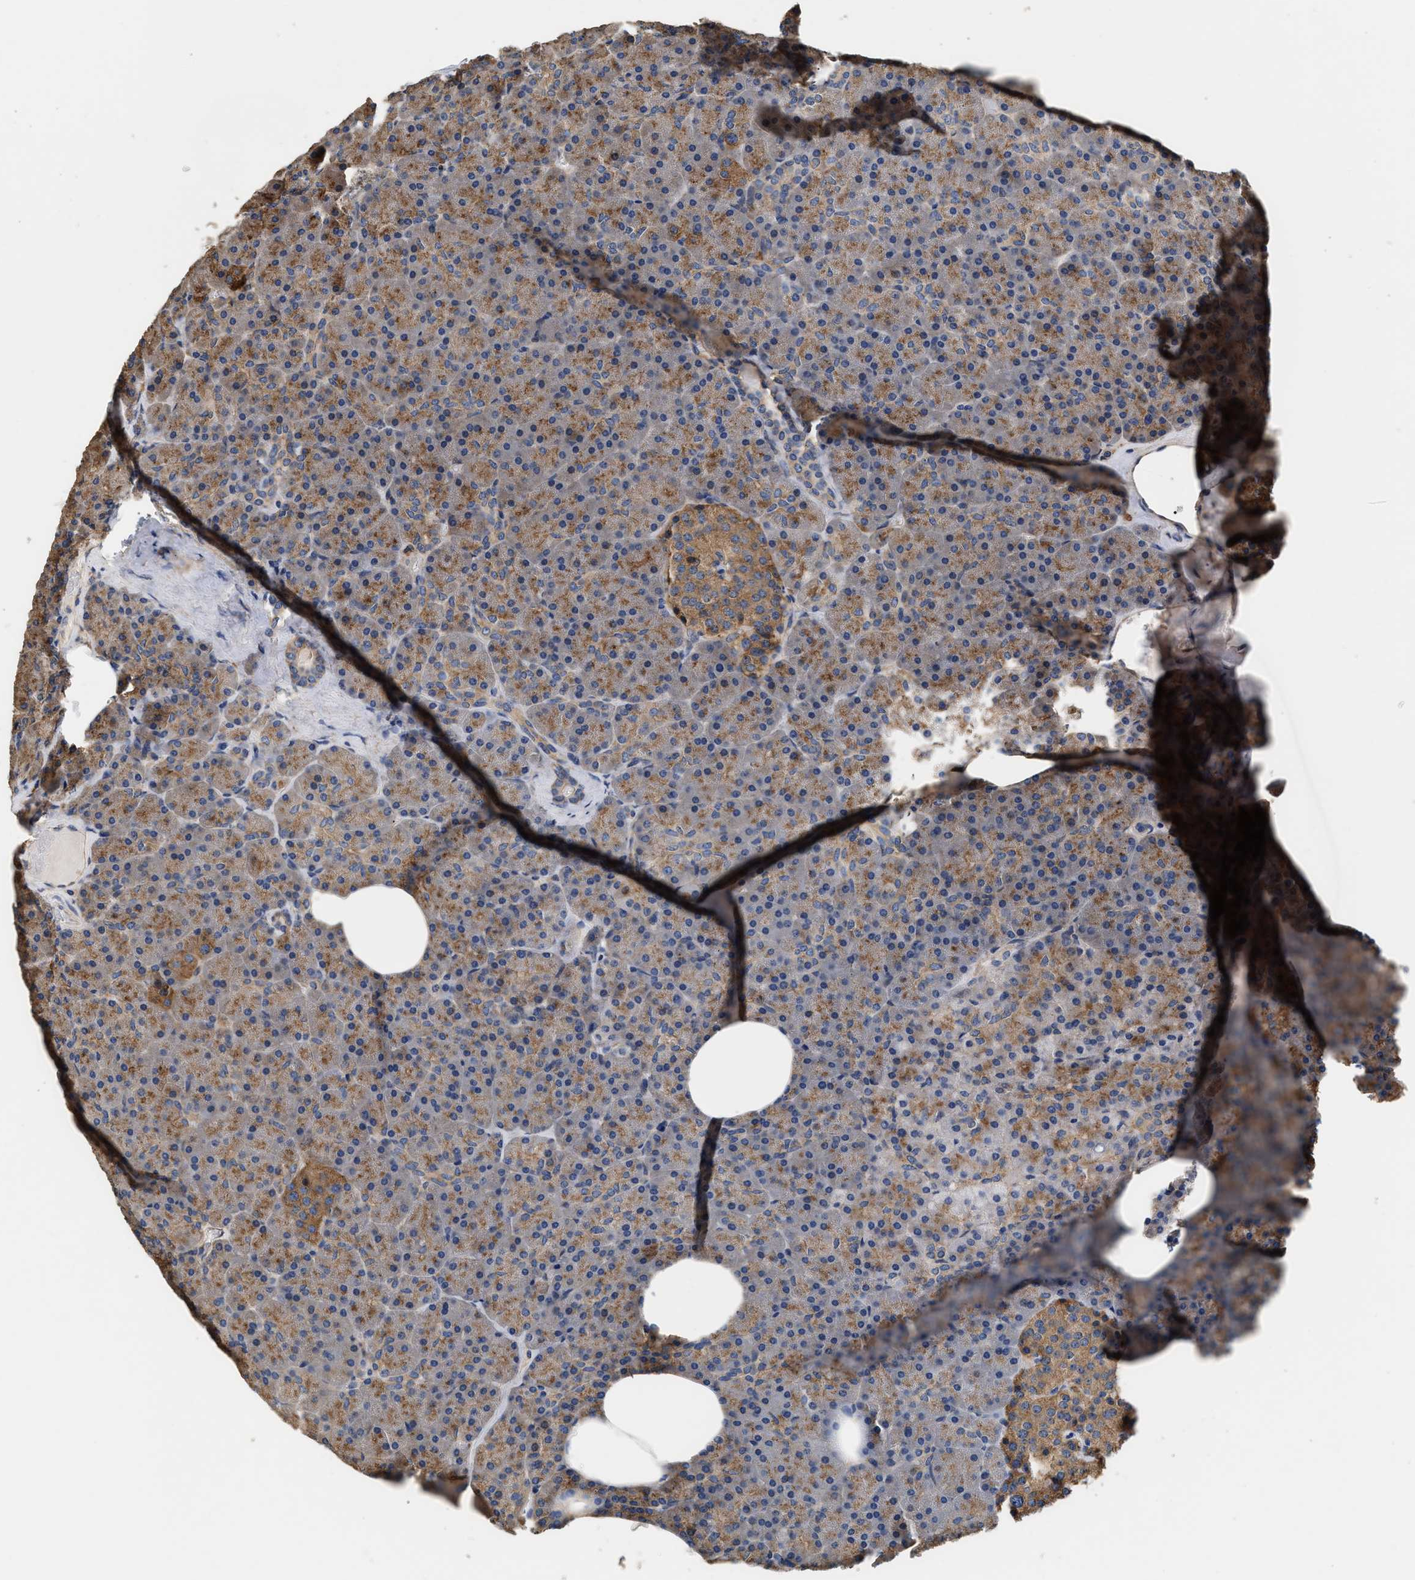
{"staining": {"intensity": "moderate", "quantity": ">75%", "location": "cytoplasmic/membranous"}, "tissue": "pancreas", "cell_type": "Exocrine glandular cells", "image_type": "normal", "snomed": [{"axis": "morphology", "description": "Normal tissue, NOS"}, {"axis": "morphology", "description": "Carcinoid, malignant, NOS"}, {"axis": "topography", "description": "Pancreas"}], "caption": "Human pancreas stained with a brown dye demonstrates moderate cytoplasmic/membranous positive staining in about >75% of exocrine glandular cells.", "gene": "KLB", "patient": {"sex": "female", "age": 35}}